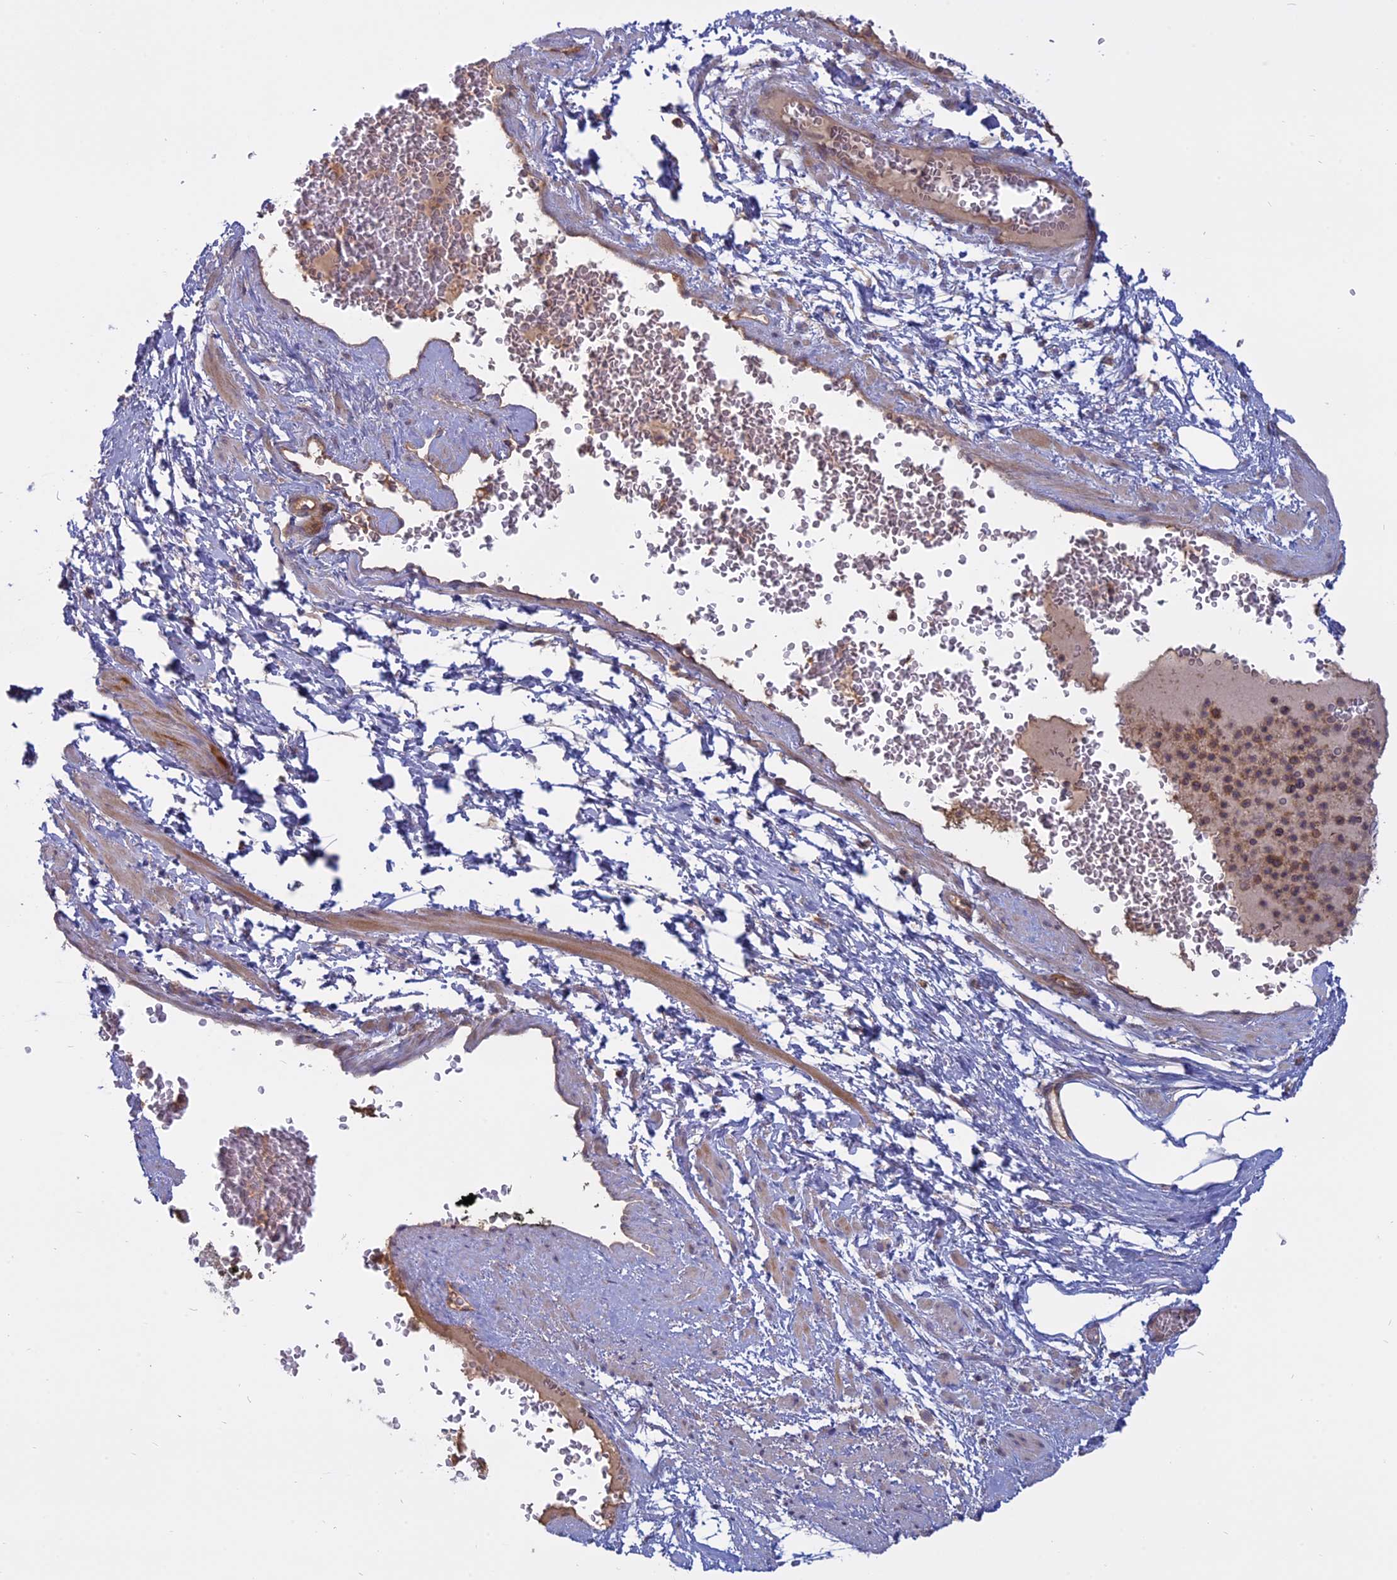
{"staining": {"intensity": "weak", "quantity": ">75%", "location": "cytoplasmic/membranous"}, "tissue": "adipose tissue", "cell_type": "Adipocytes", "image_type": "normal", "snomed": [{"axis": "morphology", "description": "Normal tissue, NOS"}, {"axis": "morphology", "description": "Adenocarcinoma, Low grade"}, {"axis": "topography", "description": "Prostate"}, {"axis": "topography", "description": "Peripheral nerve tissue"}], "caption": "Normal adipose tissue was stained to show a protein in brown. There is low levels of weak cytoplasmic/membranous expression in approximately >75% of adipocytes. Nuclei are stained in blue.", "gene": "TMEM208", "patient": {"sex": "male", "age": 63}}